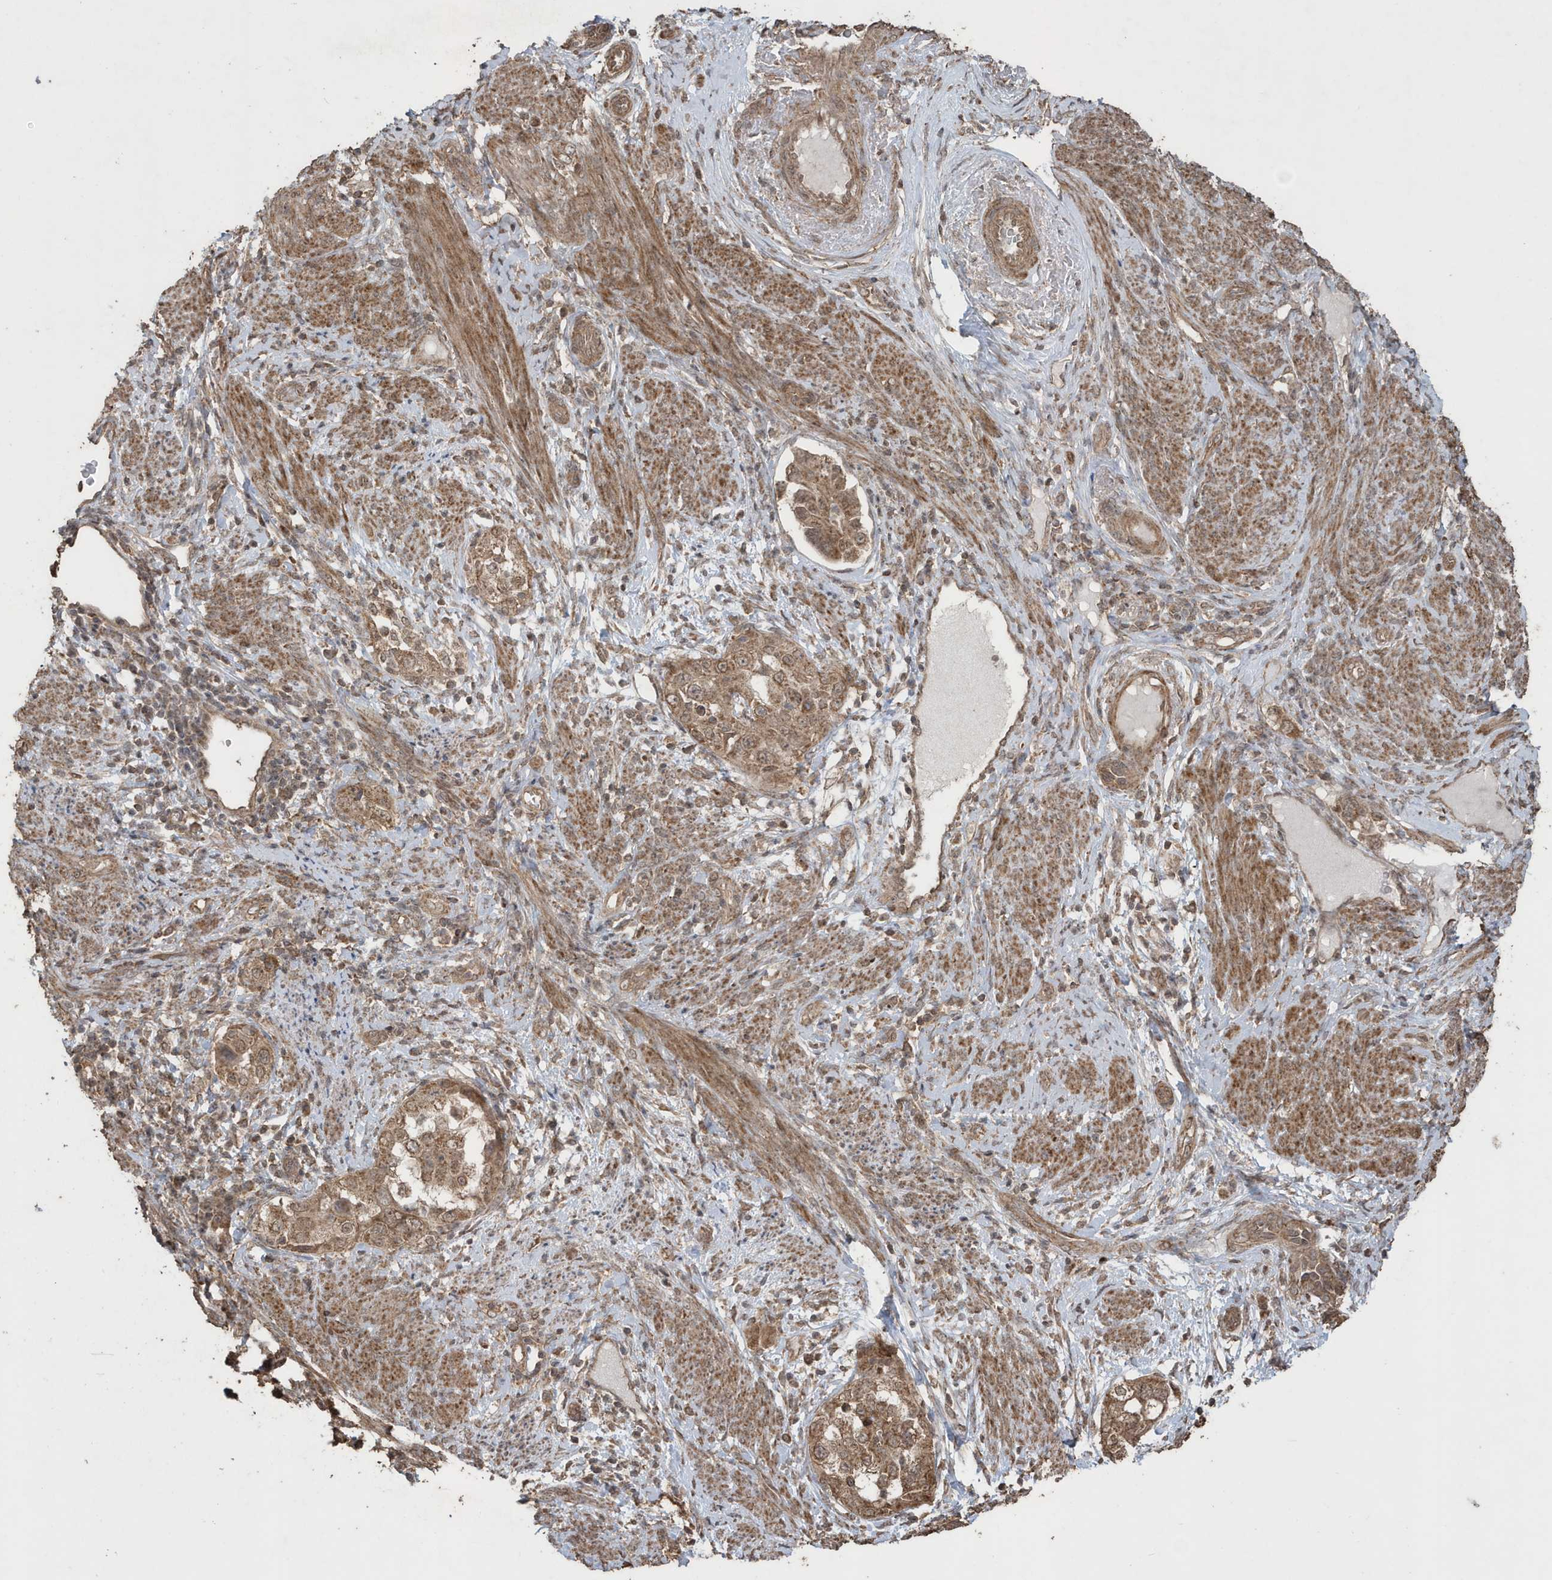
{"staining": {"intensity": "moderate", "quantity": ">75%", "location": "cytoplasmic/membranous"}, "tissue": "endometrial cancer", "cell_type": "Tumor cells", "image_type": "cancer", "snomed": [{"axis": "morphology", "description": "Adenocarcinoma, NOS"}, {"axis": "topography", "description": "Endometrium"}], "caption": "Immunohistochemical staining of human endometrial adenocarcinoma displays medium levels of moderate cytoplasmic/membranous protein expression in approximately >75% of tumor cells.", "gene": "PAXBP1", "patient": {"sex": "female", "age": 85}}